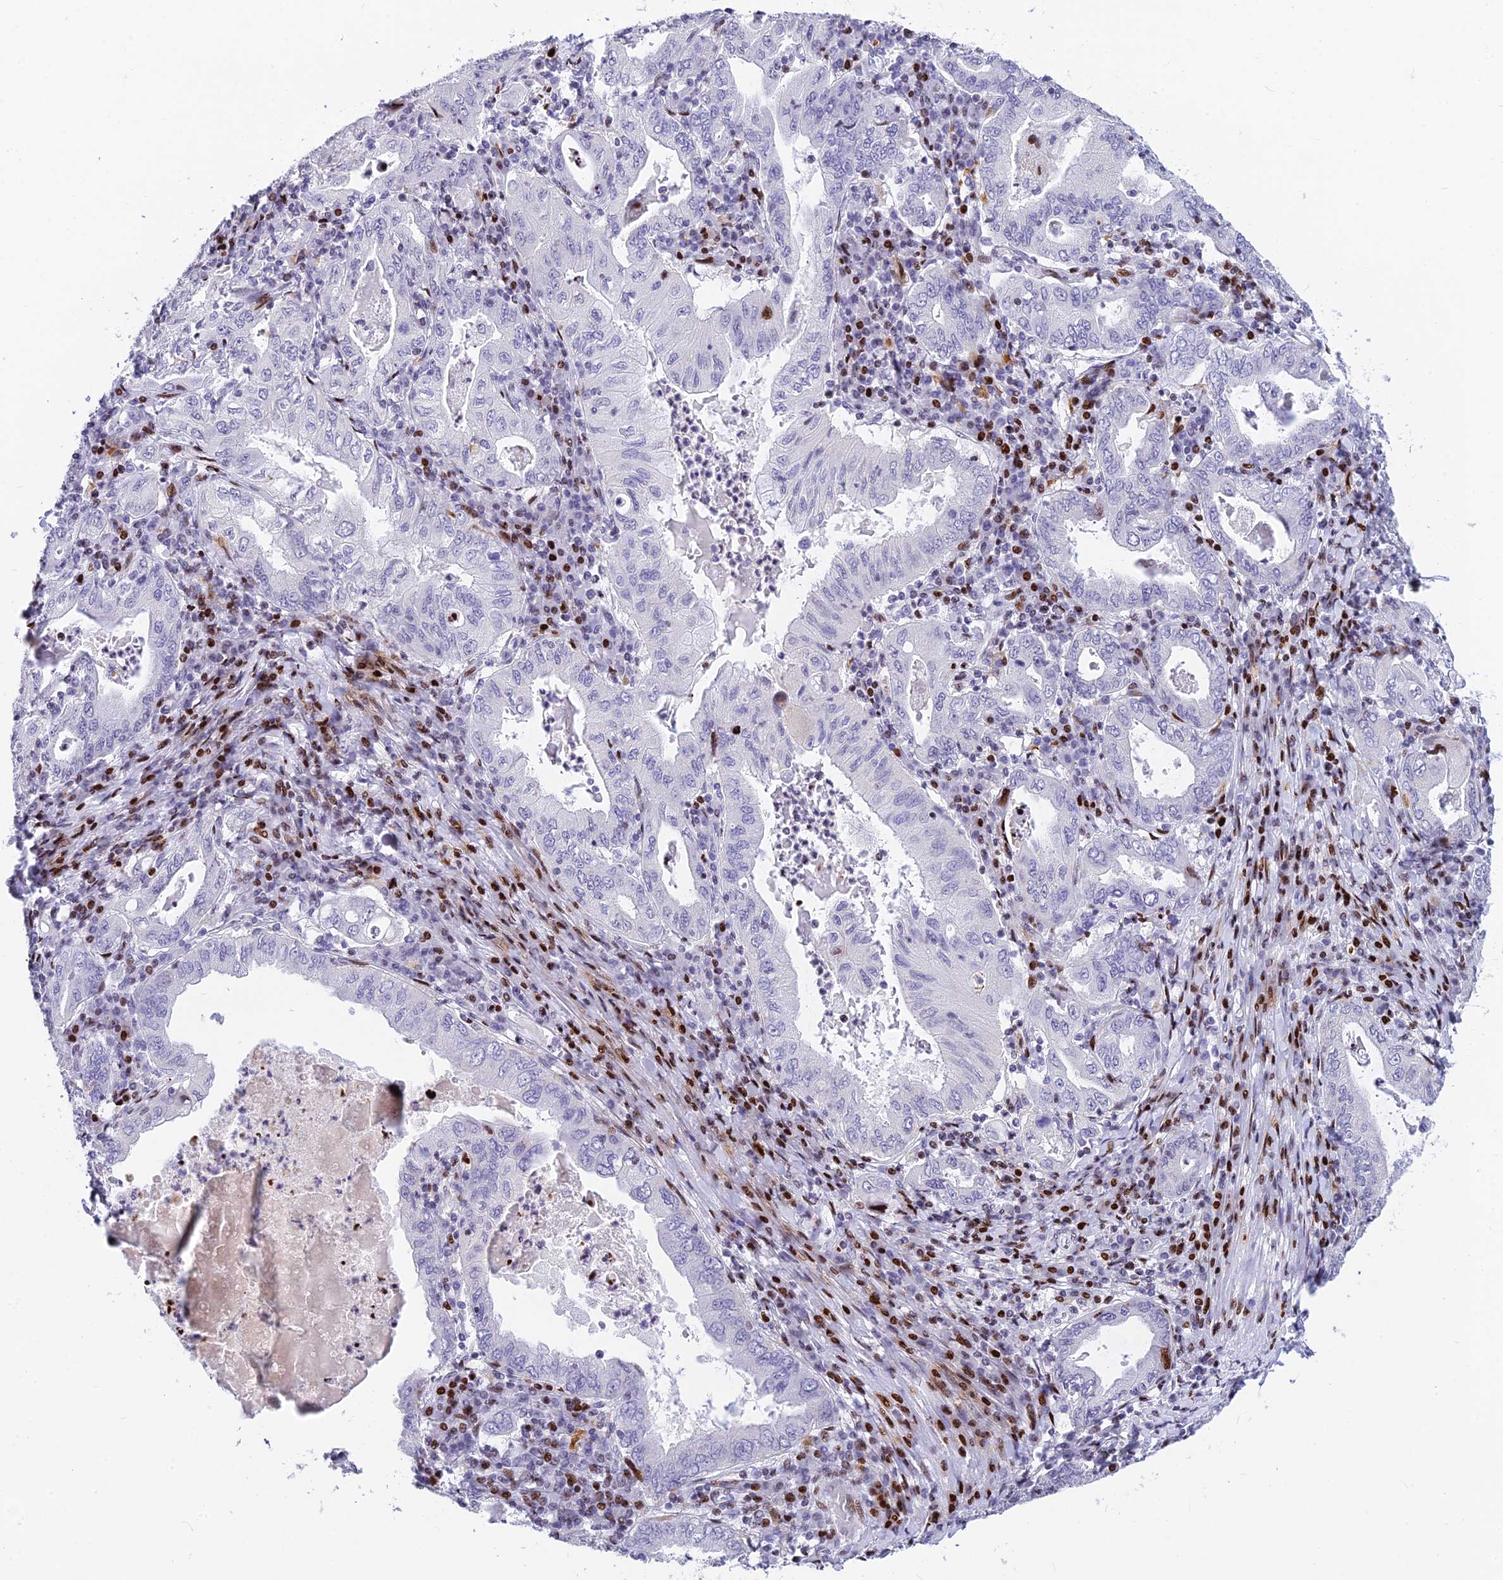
{"staining": {"intensity": "negative", "quantity": "none", "location": "none"}, "tissue": "stomach cancer", "cell_type": "Tumor cells", "image_type": "cancer", "snomed": [{"axis": "morphology", "description": "Normal tissue, NOS"}, {"axis": "morphology", "description": "Adenocarcinoma, NOS"}, {"axis": "topography", "description": "Esophagus"}, {"axis": "topography", "description": "Stomach, upper"}, {"axis": "topography", "description": "Peripheral nerve tissue"}], "caption": "Stomach adenocarcinoma stained for a protein using IHC displays no positivity tumor cells.", "gene": "PRPS1", "patient": {"sex": "male", "age": 62}}